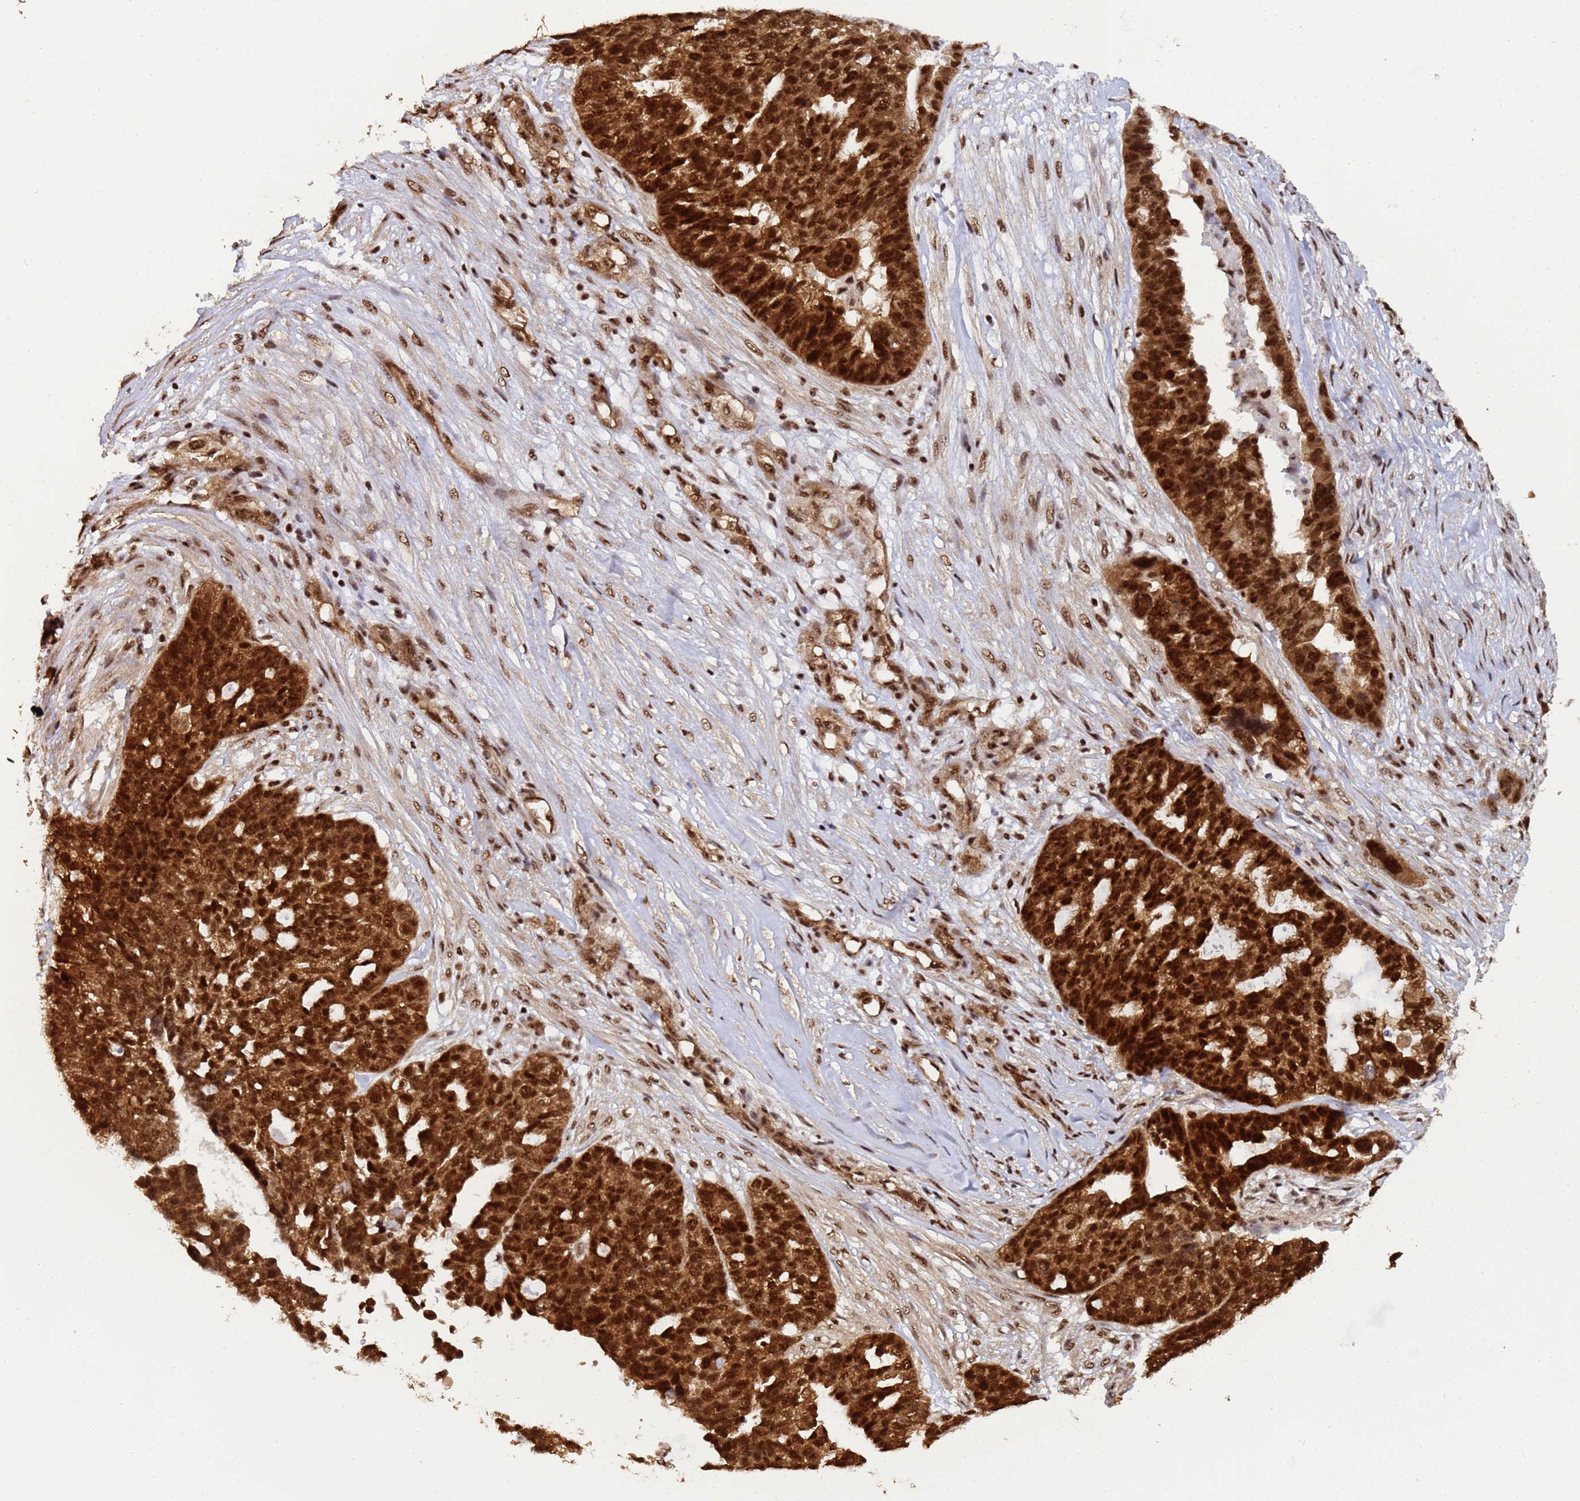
{"staining": {"intensity": "strong", "quantity": ">75%", "location": "cytoplasmic/membranous,nuclear"}, "tissue": "ovarian cancer", "cell_type": "Tumor cells", "image_type": "cancer", "snomed": [{"axis": "morphology", "description": "Cystadenocarcinoma, serous, NOS"}, {"axis": "topography", "description": "Ovary"}], "caption": "IHC of ovarian serous cystadenocarcinoma displays high levels of strong cytoplasmic/membranous and nuclear positivity in approximately >75% of tumor cells. The staining was performed using DAB (3,3'-diaminobenzidine) to visualize the protein expression in brown, while the nuclei were stained in blue with hematoxylin (Magnification: 20x).", "gene": "SYF2", "patient": {"sex": "female", "age": 59}}